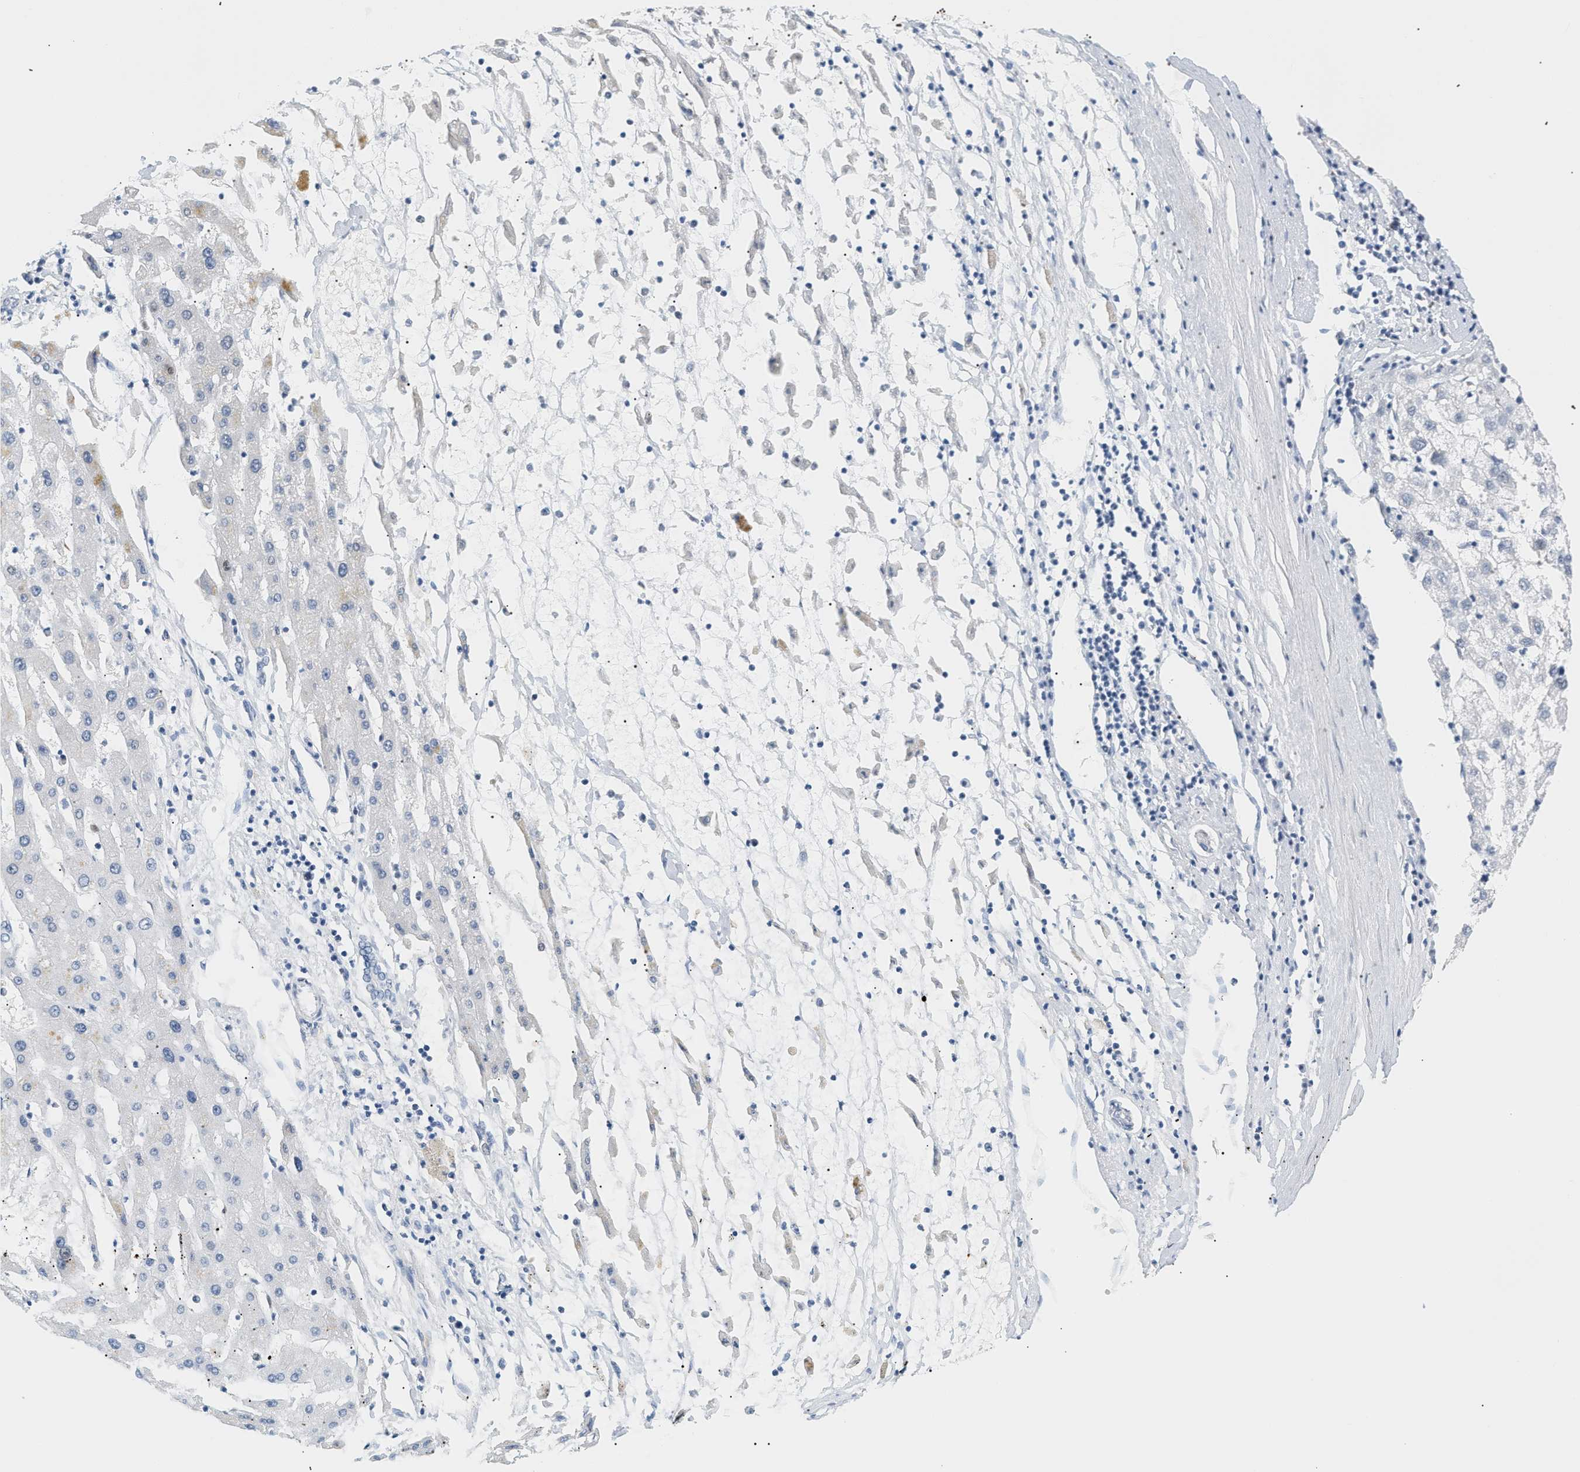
{"staining": {"intensity": "negative", "quantity": "none", "location": "none"}, "tissue": "liver cancer", "cell_type": "Tumor cells", "image_type": "cancer", "snomed": [{"axis": "morphology", "description": "Carcinoma, Hepatocellular, NOS"}, {"axis": "topography", "description": "Liver"}], "caption": "Human liver cancer (hepatocellular carcinoma) stained for a protein using immunohistochemistry exhibits no expression in tumor cells.", "gene": "MCM7", "patient": {"sex": "male", "age": 72}}